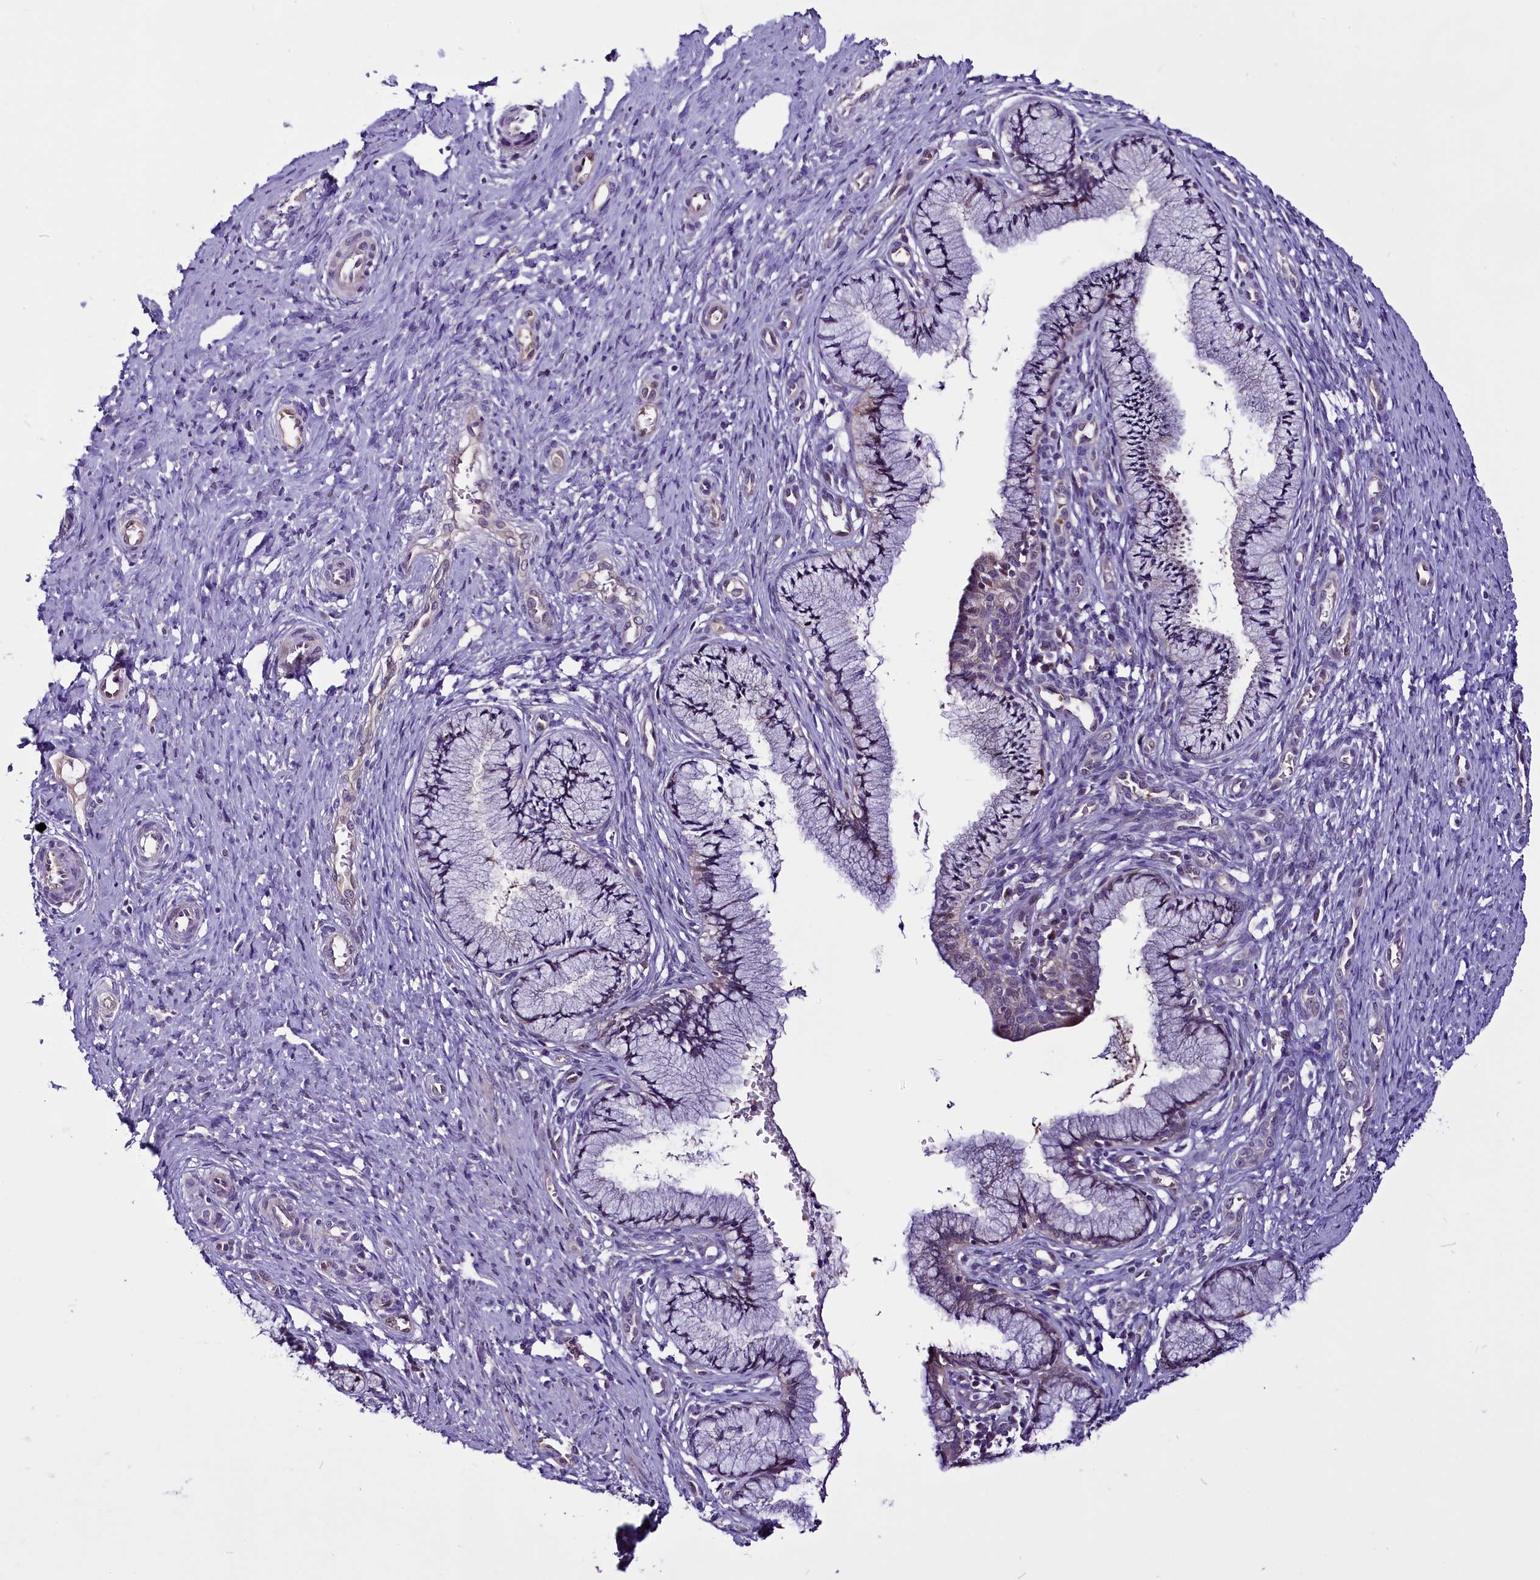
{"staining": {"intensity": "moderate", "quantity": "25%-75%", "location": "cytoplasmic/membranous"}, "tissue": "cervix", "cell_type": "Glandular cells", "image_type": "normal", "snomed": [{"axis": "morphology", "description": "Normal tissue, NOS"}, {"axis": "topography", "description": "Cervix"}], "caption": "Protein staining of benign cervix exhibits moderate cytoplasmic/membranous expression in about 25%-75% of glandular cells. The staining was performed using DAB to visualize the protein expression in brown, while the nuclei were stained in blue with hematoxylin (Magnification: 20x).", "gene": "C9orf40", "patient": {"sex": "female", "age": 36}}